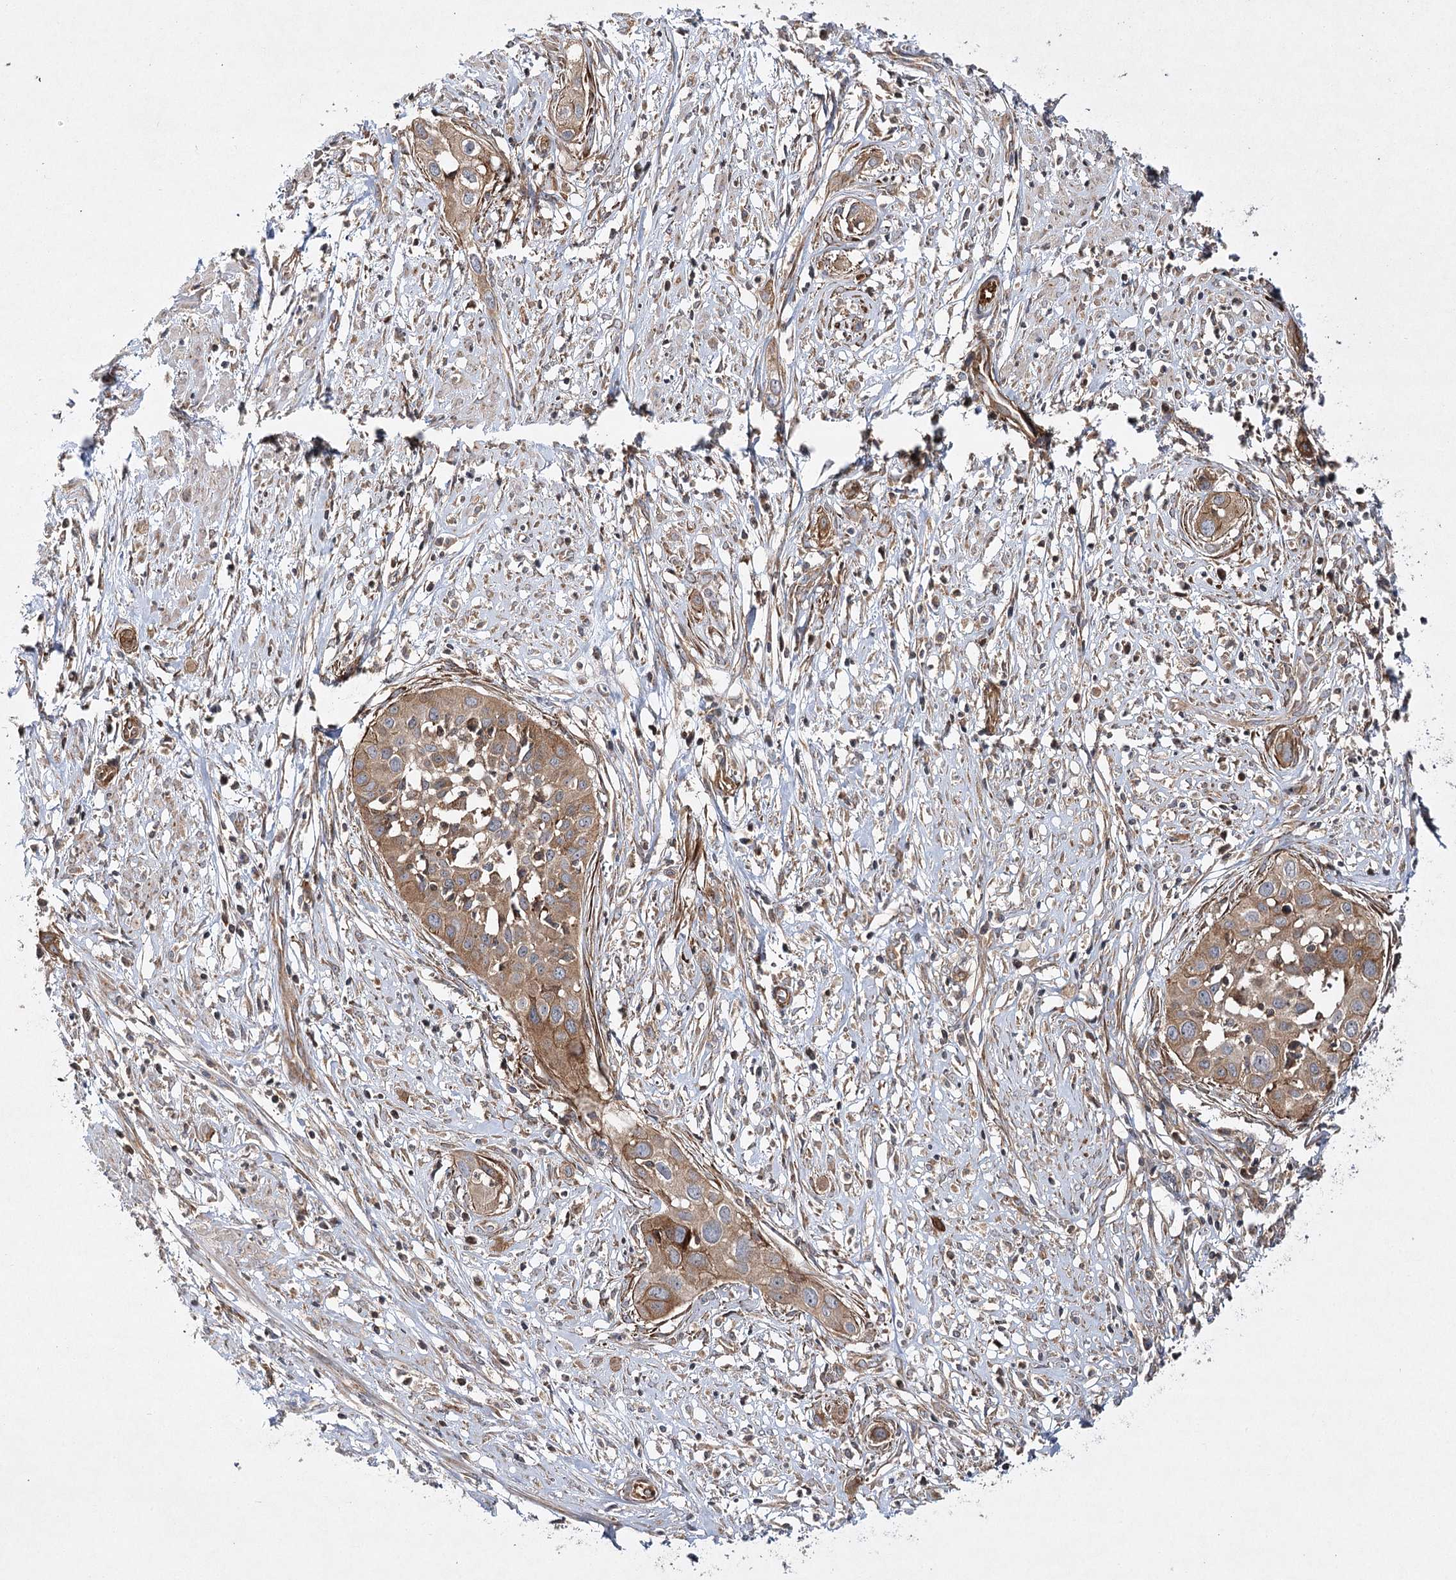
{"staining": {"intensity": "moderate", "quantity": ">75%", "location": "cytoplasmic/membranous"}, "tissue": "cervical cancer", "cell_type": "Tumor cells", "image_type": "cancer", "snomed": [{"axis": "morphology", "description": "Squamous cell carcinoma, NOS"}, {"axis": "topography", "description": "Cervix"}], "caption": "Cervical squamous cell carcinoma was stained to show a protein in brown. There is medium levels of moderate cytoplasmic/membranous expression in about >75% of tumor cells.", "gene": "DNAJC13", "patient": {"sex": "female", "age": 34}}